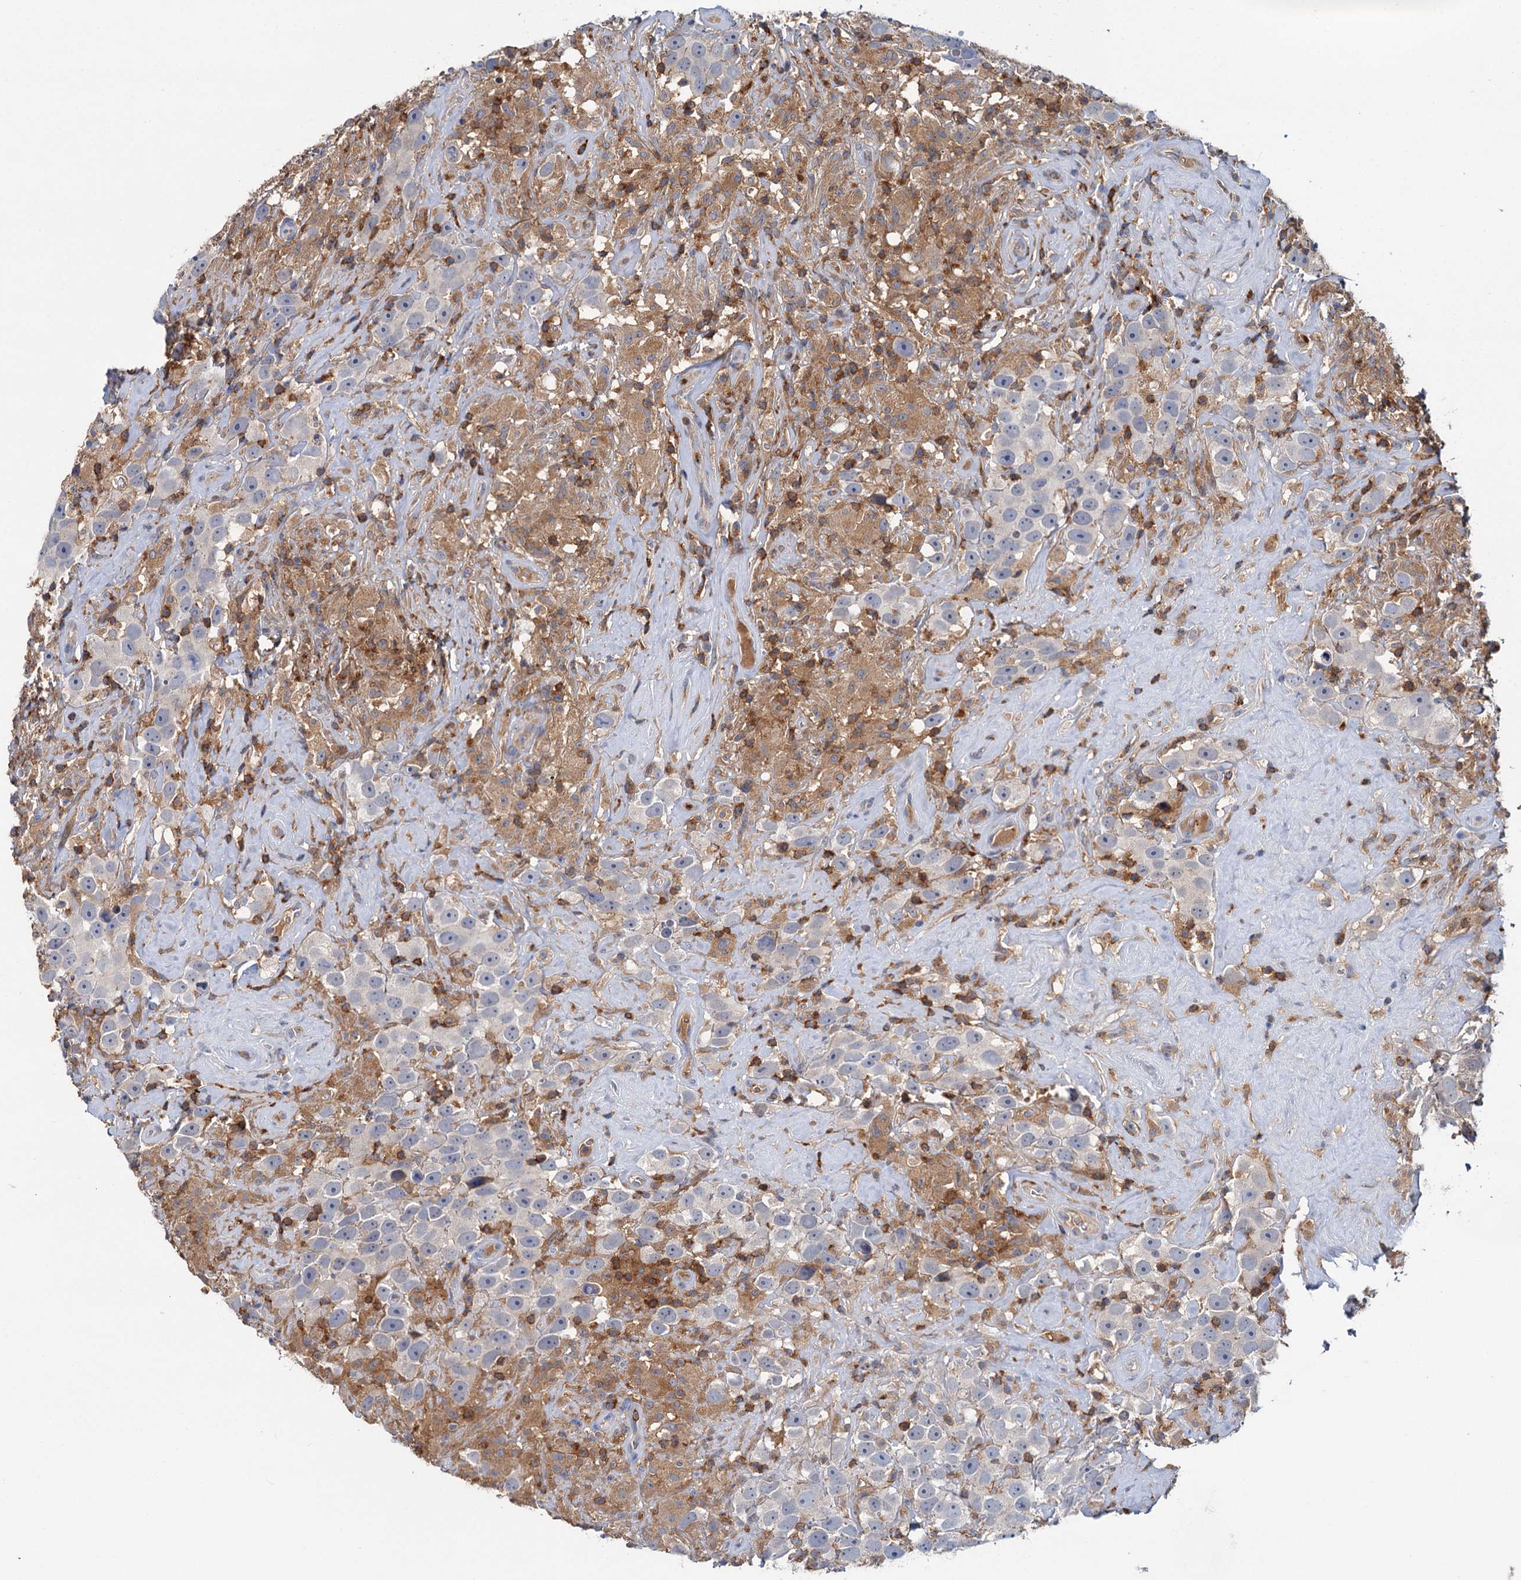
{"staining": {"intensity": "negative", "quantity": "none", "location": "none"}, "tissue": "testis cancer", "cell_type": "Tumor cells", "image_type": "cancer", "snomed": [{"axis": "morphology", "description": "Seminoma, NOS"}, {"axis": "topography", "description": "Testis"}], "caption": "Histopathology image shows no protein staining in tumor cells of seminoma (testis) tissue.", "gene": "FGFR2", "patient": {"sex": "male", "age": 49}}